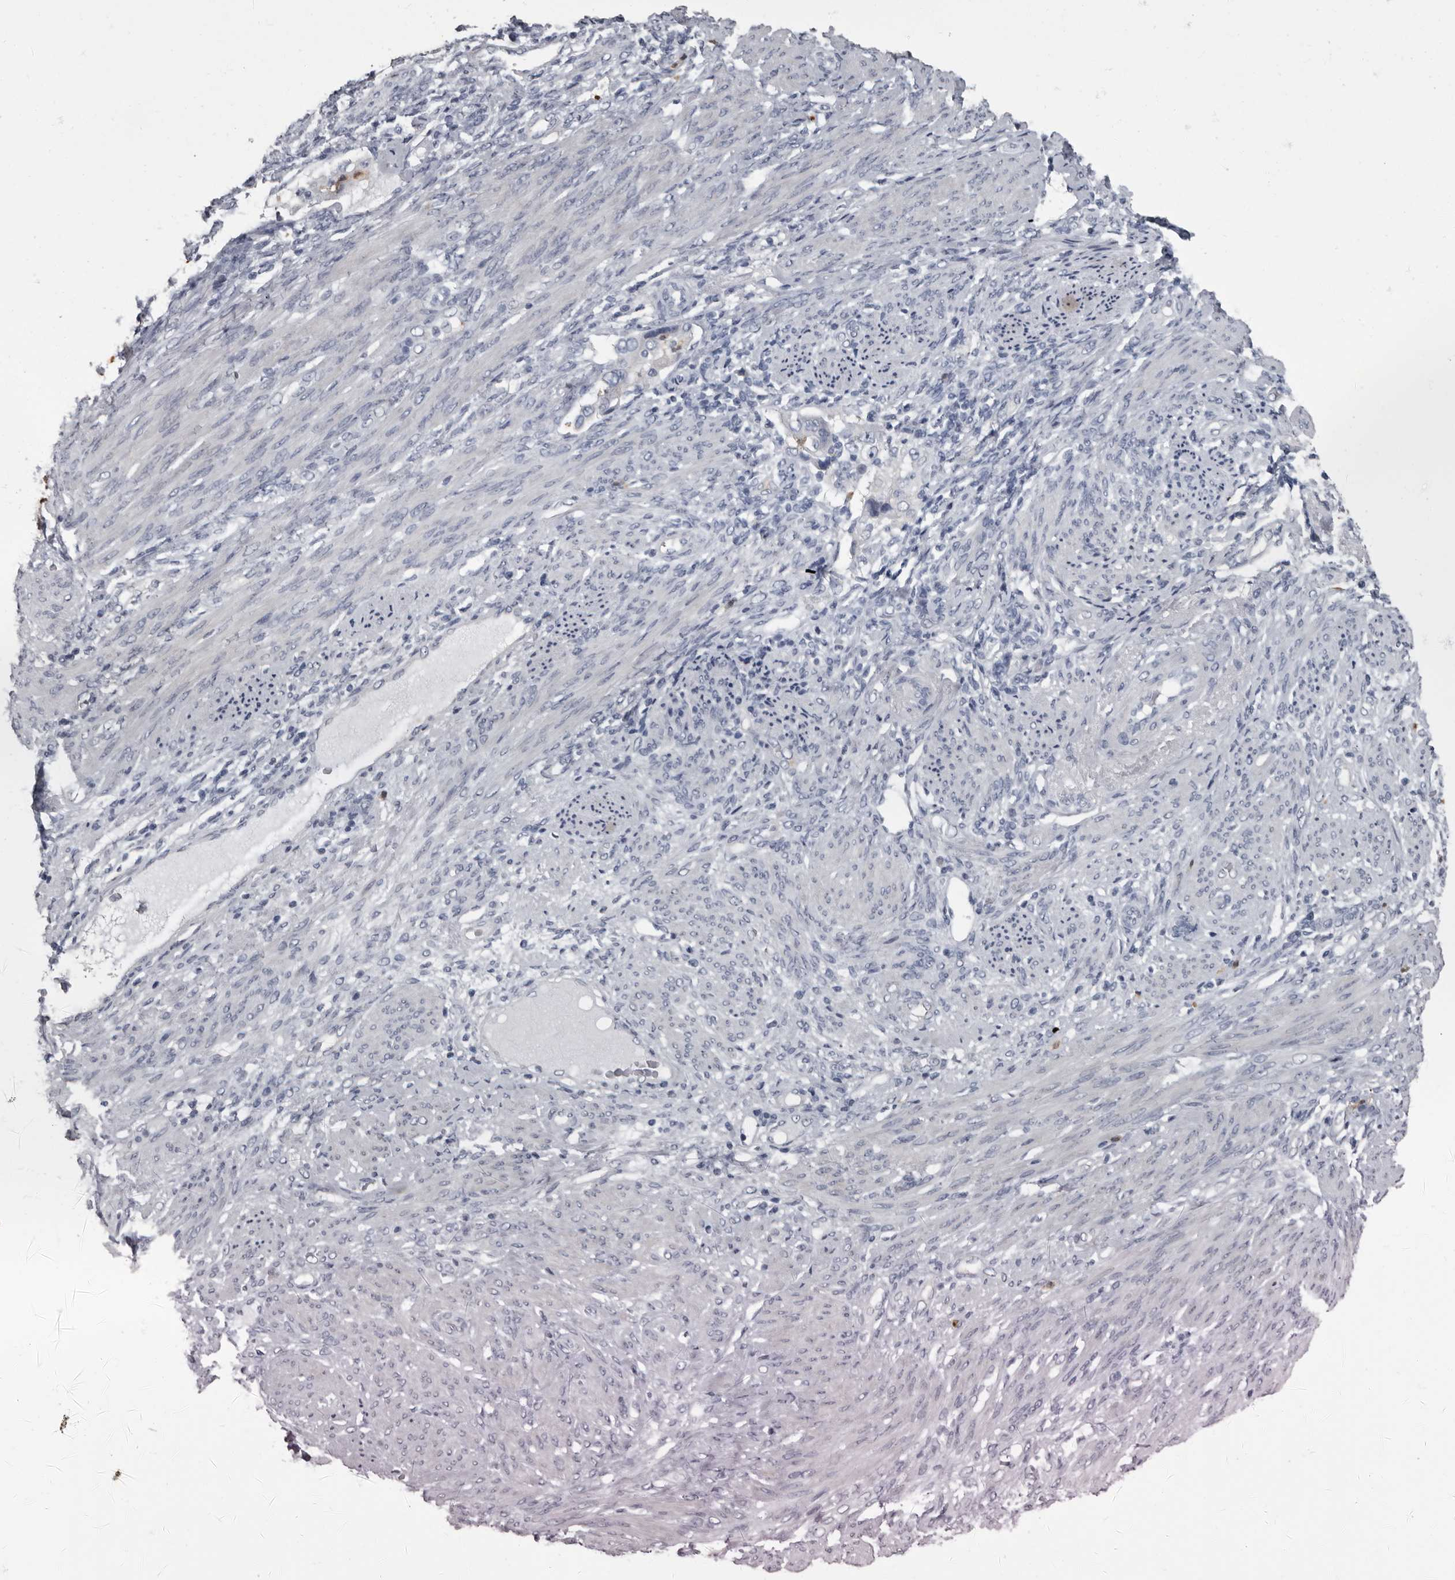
{"staining": {"intensity": "negative", "quantity": "none", "location": "none"}, "tissue": "endometrial cancer", "cell_type": "Tumor cells", "image_type": "cancer", "snomed": [{"axis": "morphology", "description": "Adenocarcinoma, NOS"}, {"axis": "topography", "description": "Endometrium"}], "caption": "IHC histopathology image of neoplastic tissue: human adenocarcinoma (endometrial) stained with DAB shows no significant protein positivity in tumor cells. Nuclei are stained in blue.", "gene": "TPD52L1", "patient": {"sex": "female", "age": 85}}